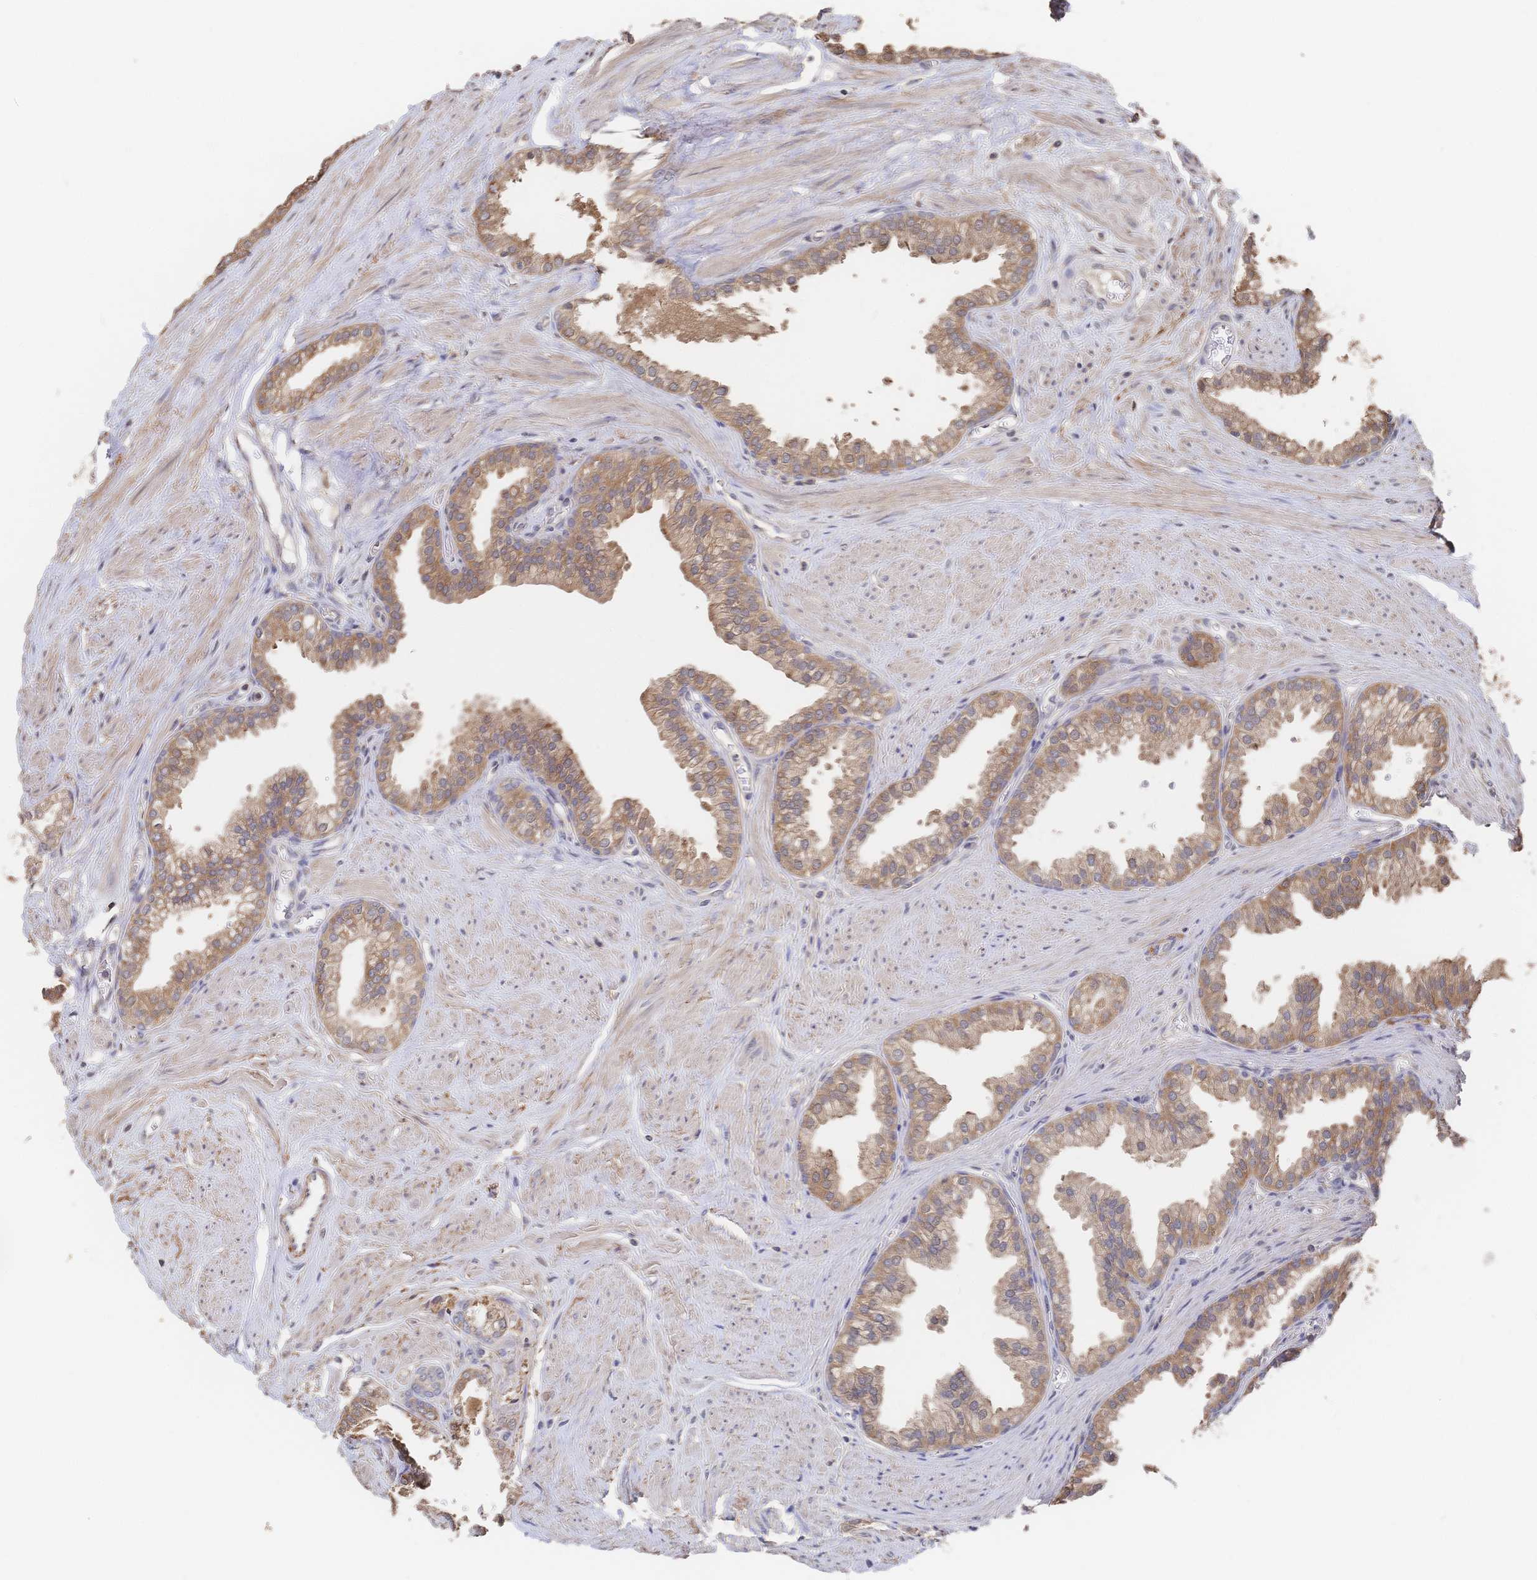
{"staining": {"intensity": "moderate", "quantity": ">75%", "location": "cytoplasmic/membranous"}, "tissue": "prostate", "cell_type": "Glandular cells", "image_type": "normal", "snomed": [{"axis": "morphology", "description": "Normal tissue, NOS"}, {"axis": "topography", "description": "Prostate"}, {"axis": "topography", "description": "Peripheral nerve tissue"}], "caption": "Protein staining exhibits moderate cytoplasmic/membranous expression in about >75% of glandular cells in unremarkable prostate. Using DAB (brown) and hematoxylin (blue) stains, captured at high magnification using brightfield microscopy.", "gene": "DNAJA4", "patient": {"sex": "male", "age": 55}}